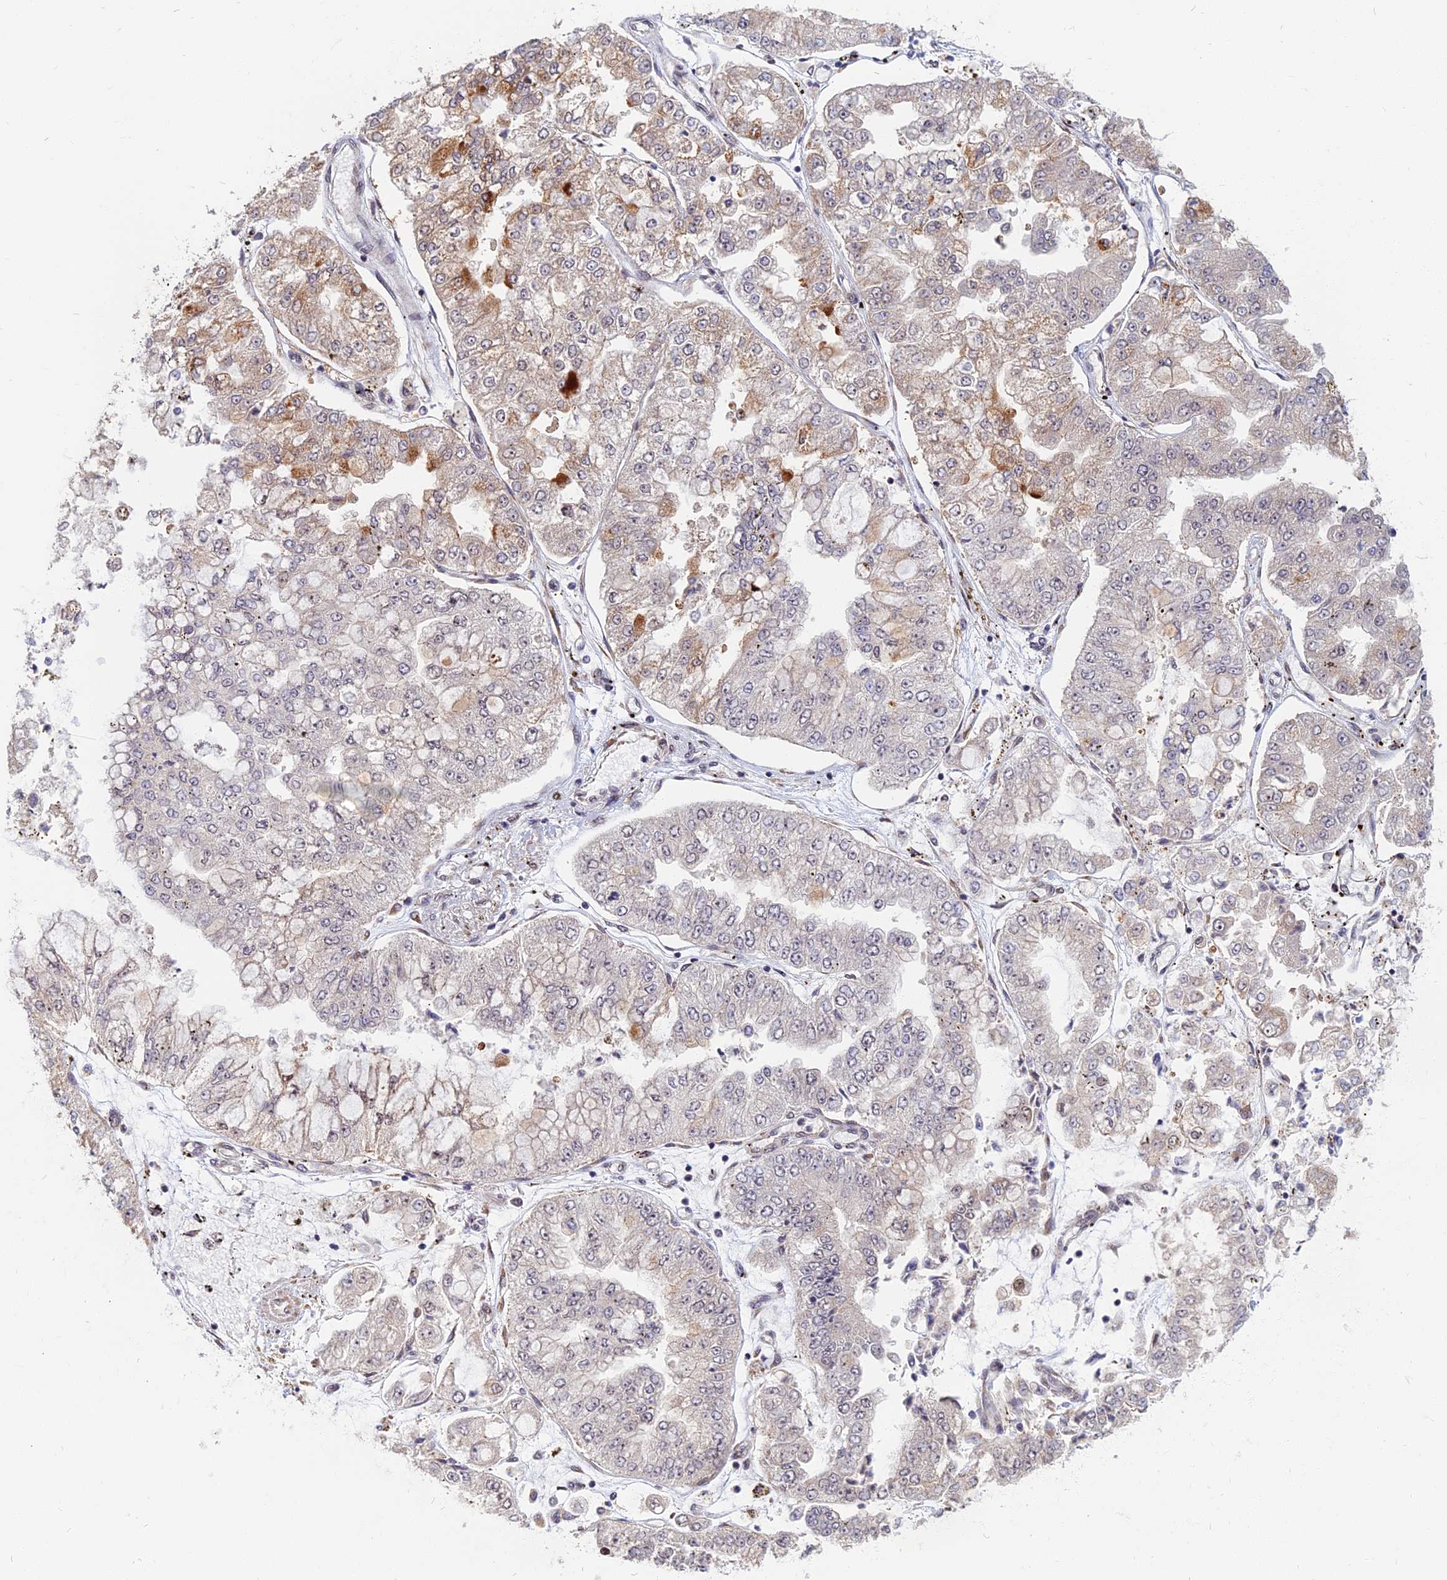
{"staining": {"intensity": "weak", "quantity": "<25%", "location": "cytoplasmic/membranous"}, "tissue": "stomach cancer", "cell_type": "Tumor cells", "image_type": "cancer", "snomed": [{"axis": "morphology", "description": "Adenocarcinoma, NOS"}, {"axis": "topography", "description": "Stomach"}], "caption": "Protein analysis of stomach cancer reveals no significant expression in tumor cells.", "gene": "CCDC113", "patient": {"sex": "male", "age": 76}}